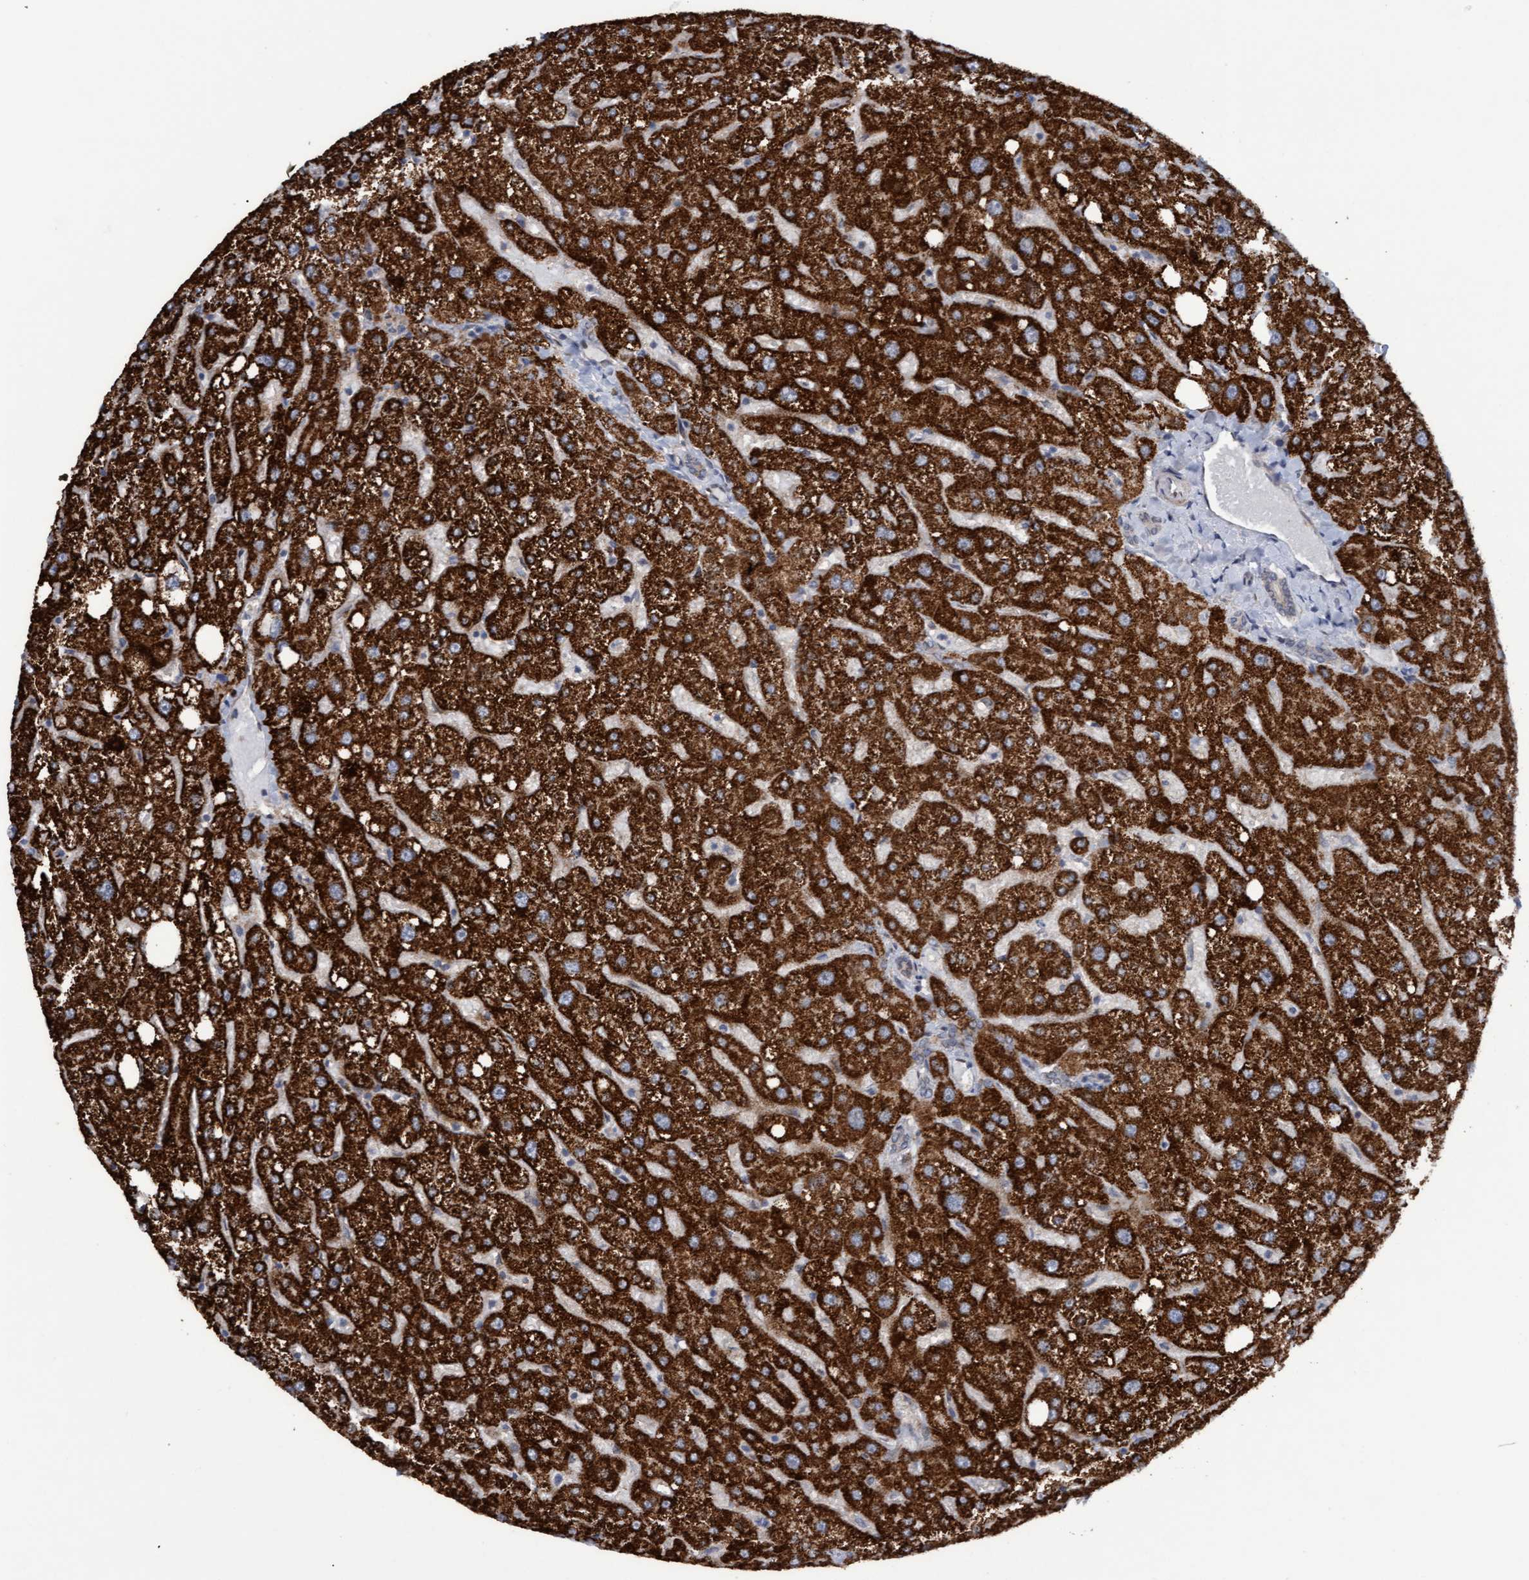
{"staining": {"intensity": "negative", "quantity": "none", "location": "none"}, "tissue": "liver", "cell_type": "Cholangiocytes", "image_type": "normal", "snomed": [{"axis": "morphology", "description": "Normal tissue, NOS"}, {"axis": "topography", "description": "Liver"}], "caption": "DAB immunohistochemical staining of normal human liver shows no significant positivity in cholangiocytes.", "gene": "MGLL", "patient": {"sex": "male", "age": 73}}